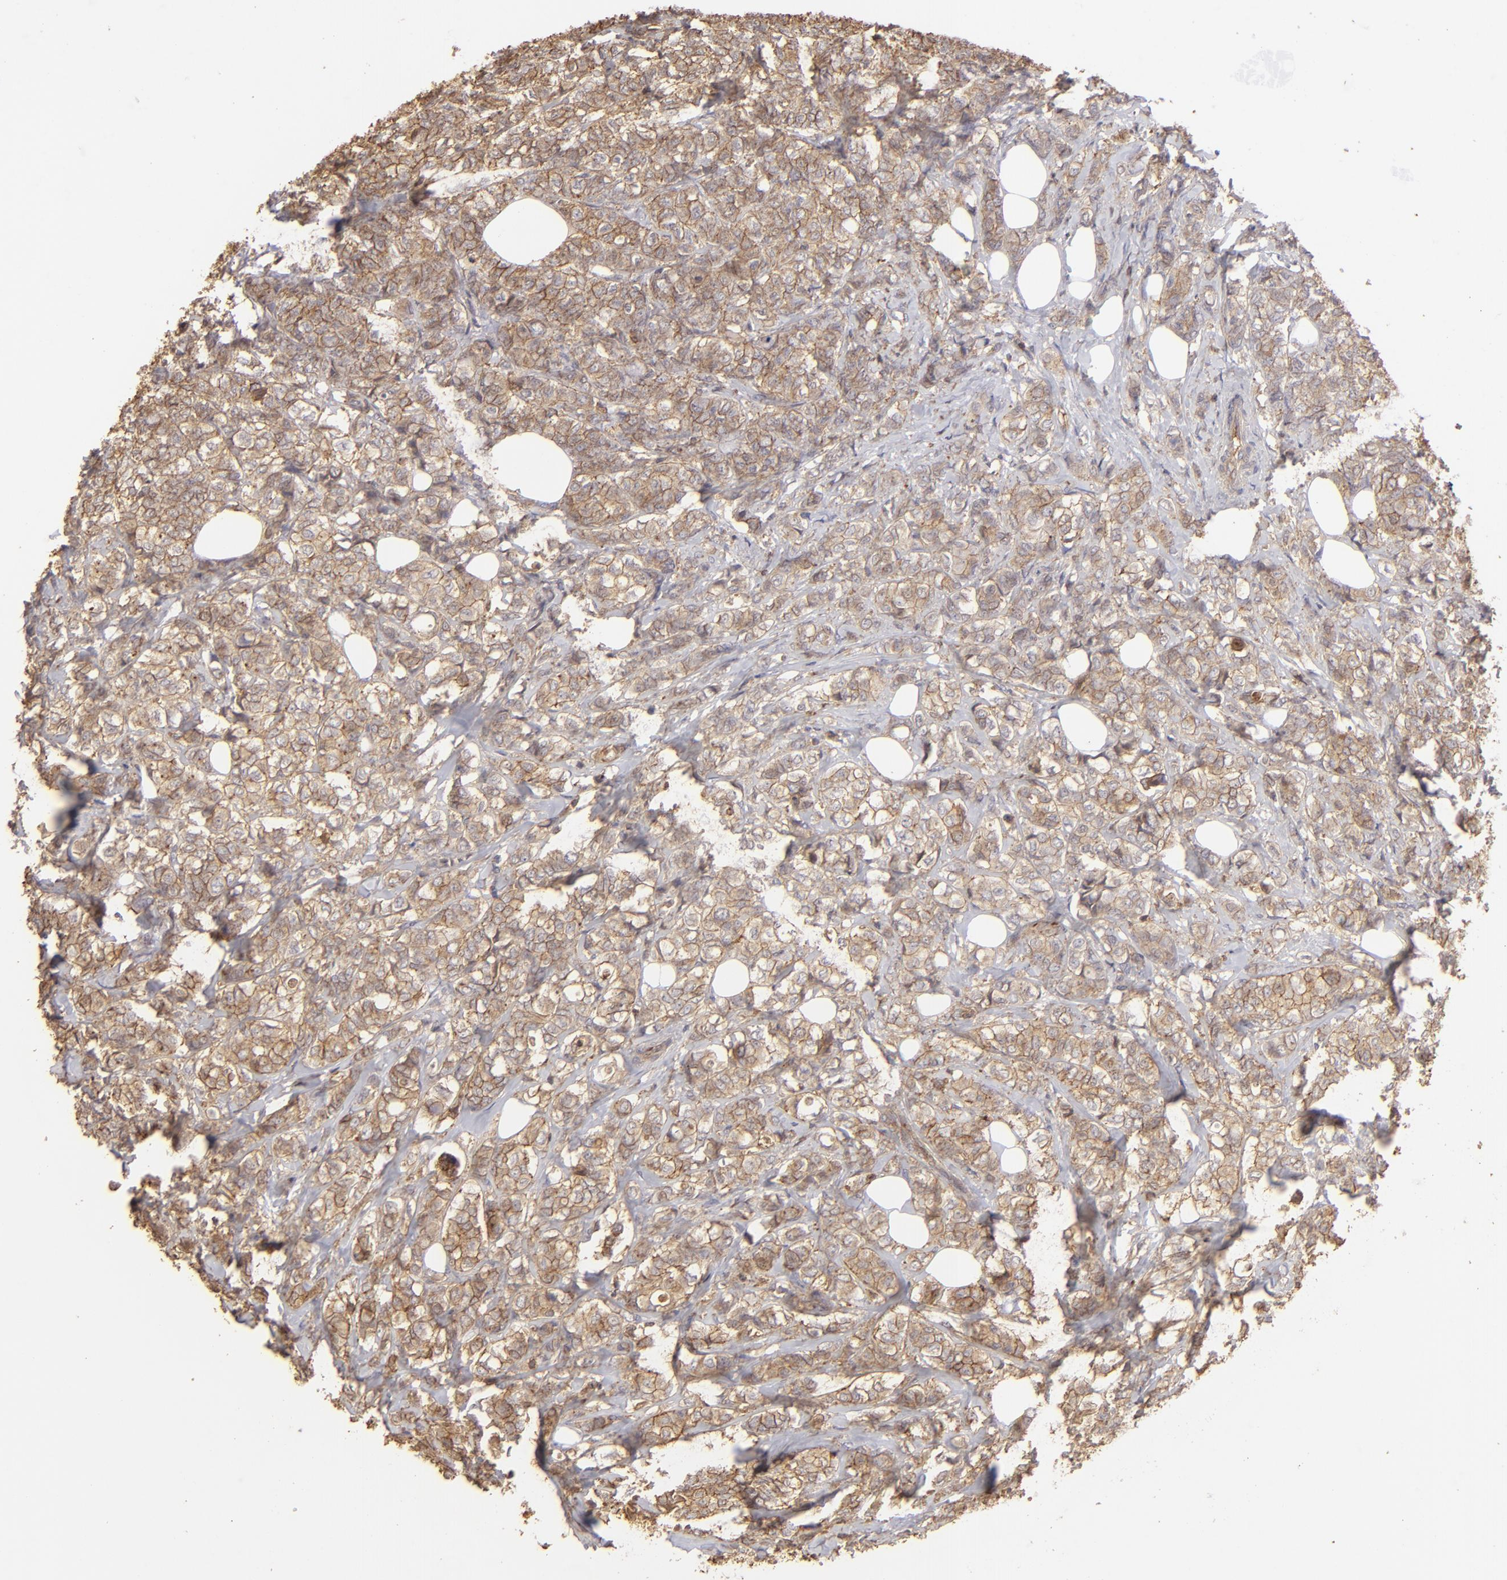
{"staining": {"intensity": "moderate", "quantity": ">75%", "location": "cytoplasmic/membranous"}, "tissue": "breast cancer", "cell_type": "Tumor cells", "image_type": "cancer", "snomed": [{"axis": "morphology", "description": "Lobular carcinoma"}, {"axis": "topography", "description": "Breast"}], "caption": "Immunohistochemical staining of human lobular carcinoma (breast) shows moderate cytoplasmic/membranous protein expression in approximately >75% of tumor cells.", "gene": "ACTB", "patient": {"sex": "female", "age": 60}}